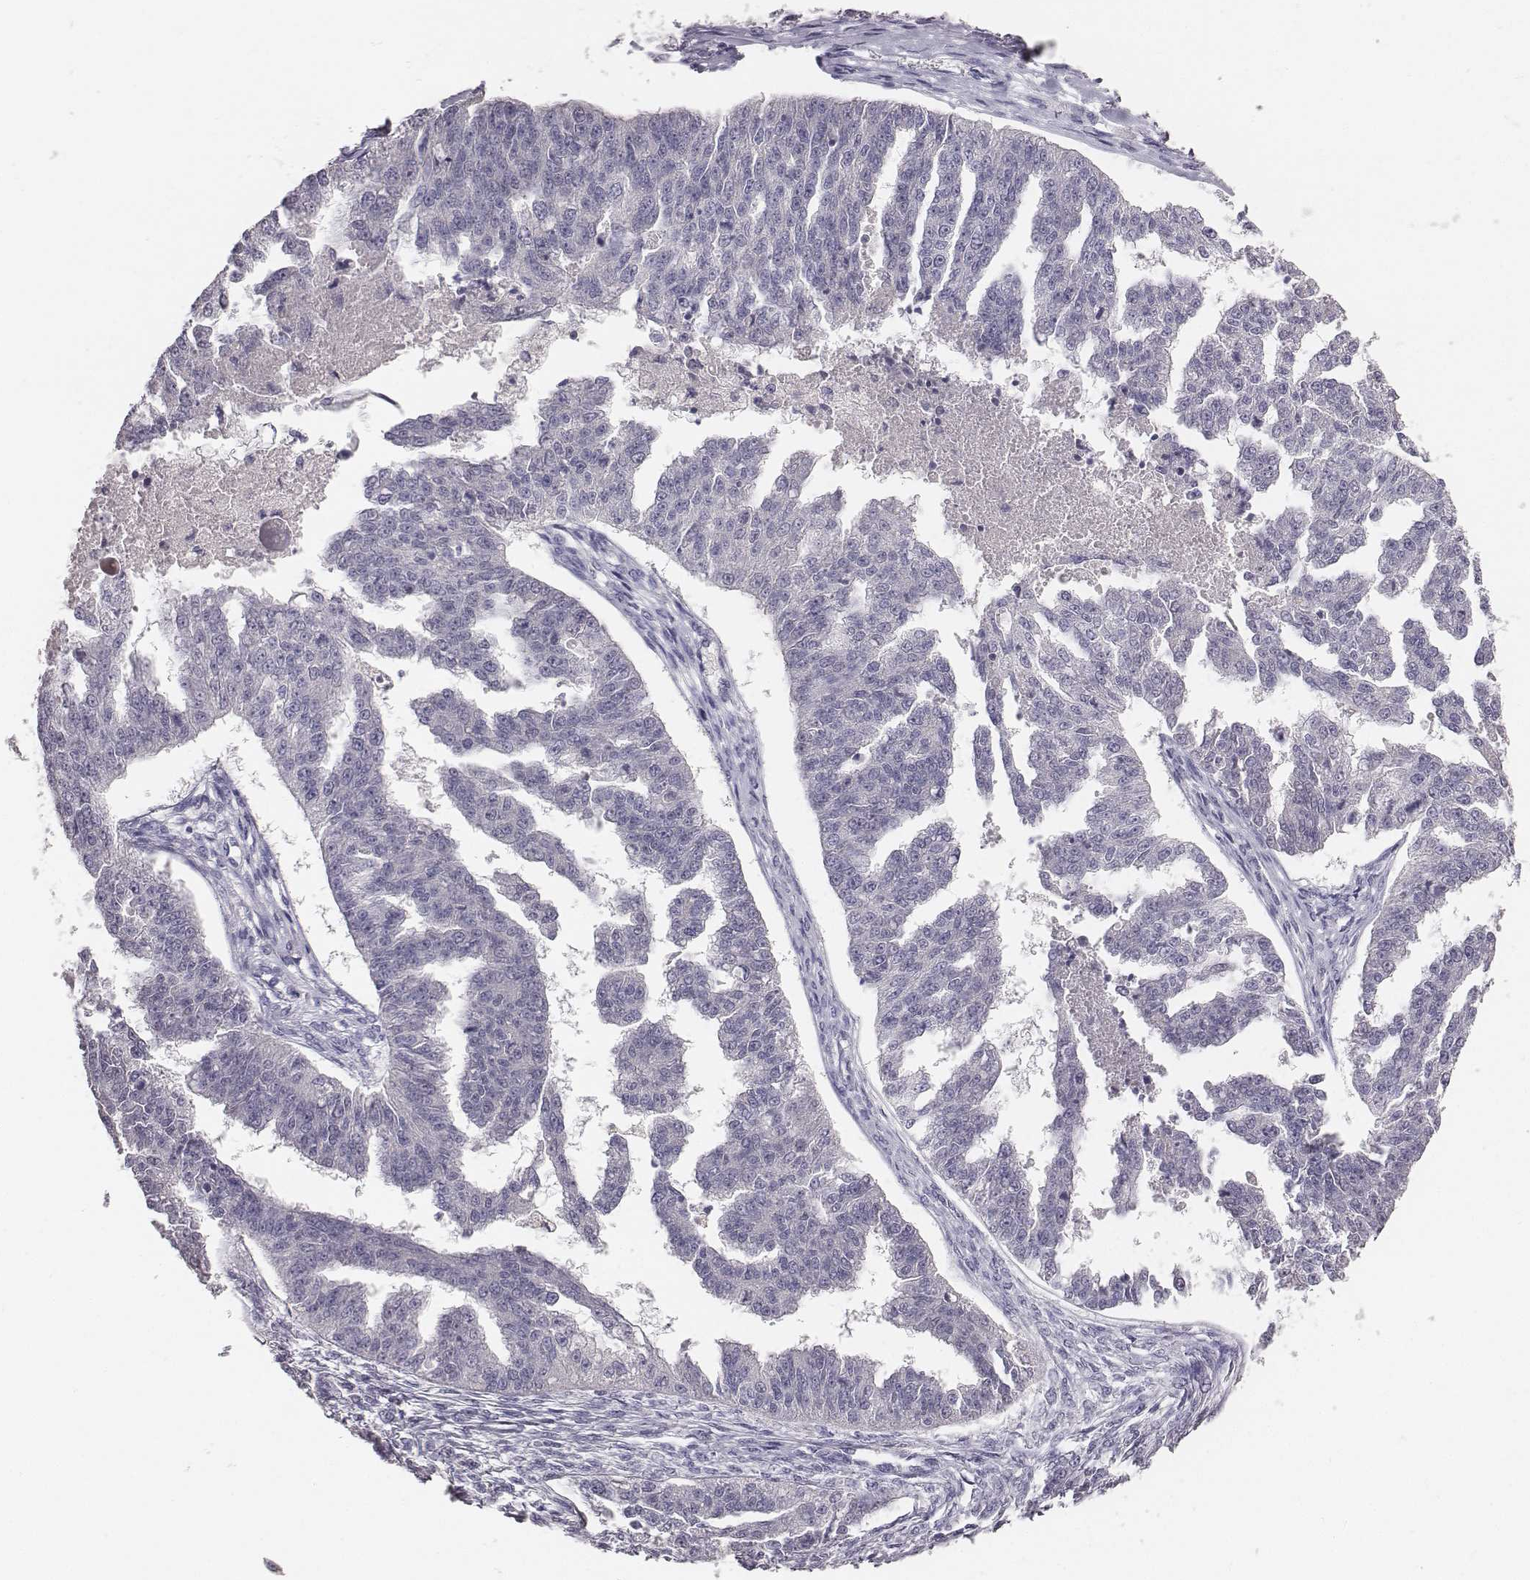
{"staining": {"intensity": "negative", "quantity": "none", "location": "none"}, "tissue": "ovarian cancer", "cell_type": "Tumor cells", "image_type": "cancer", "snomed": [{"axis": "morphology", "description": "Cystadenocarcinoma, serous, NOS"}, {"axis": "topography", "description": "Ovary"}], "caption": "Micrograph shows no protein expression in tumor cells of ovarian cancer tissue.", "gene": "MYH6", "patient": {"sex": "female", "age": 58}}